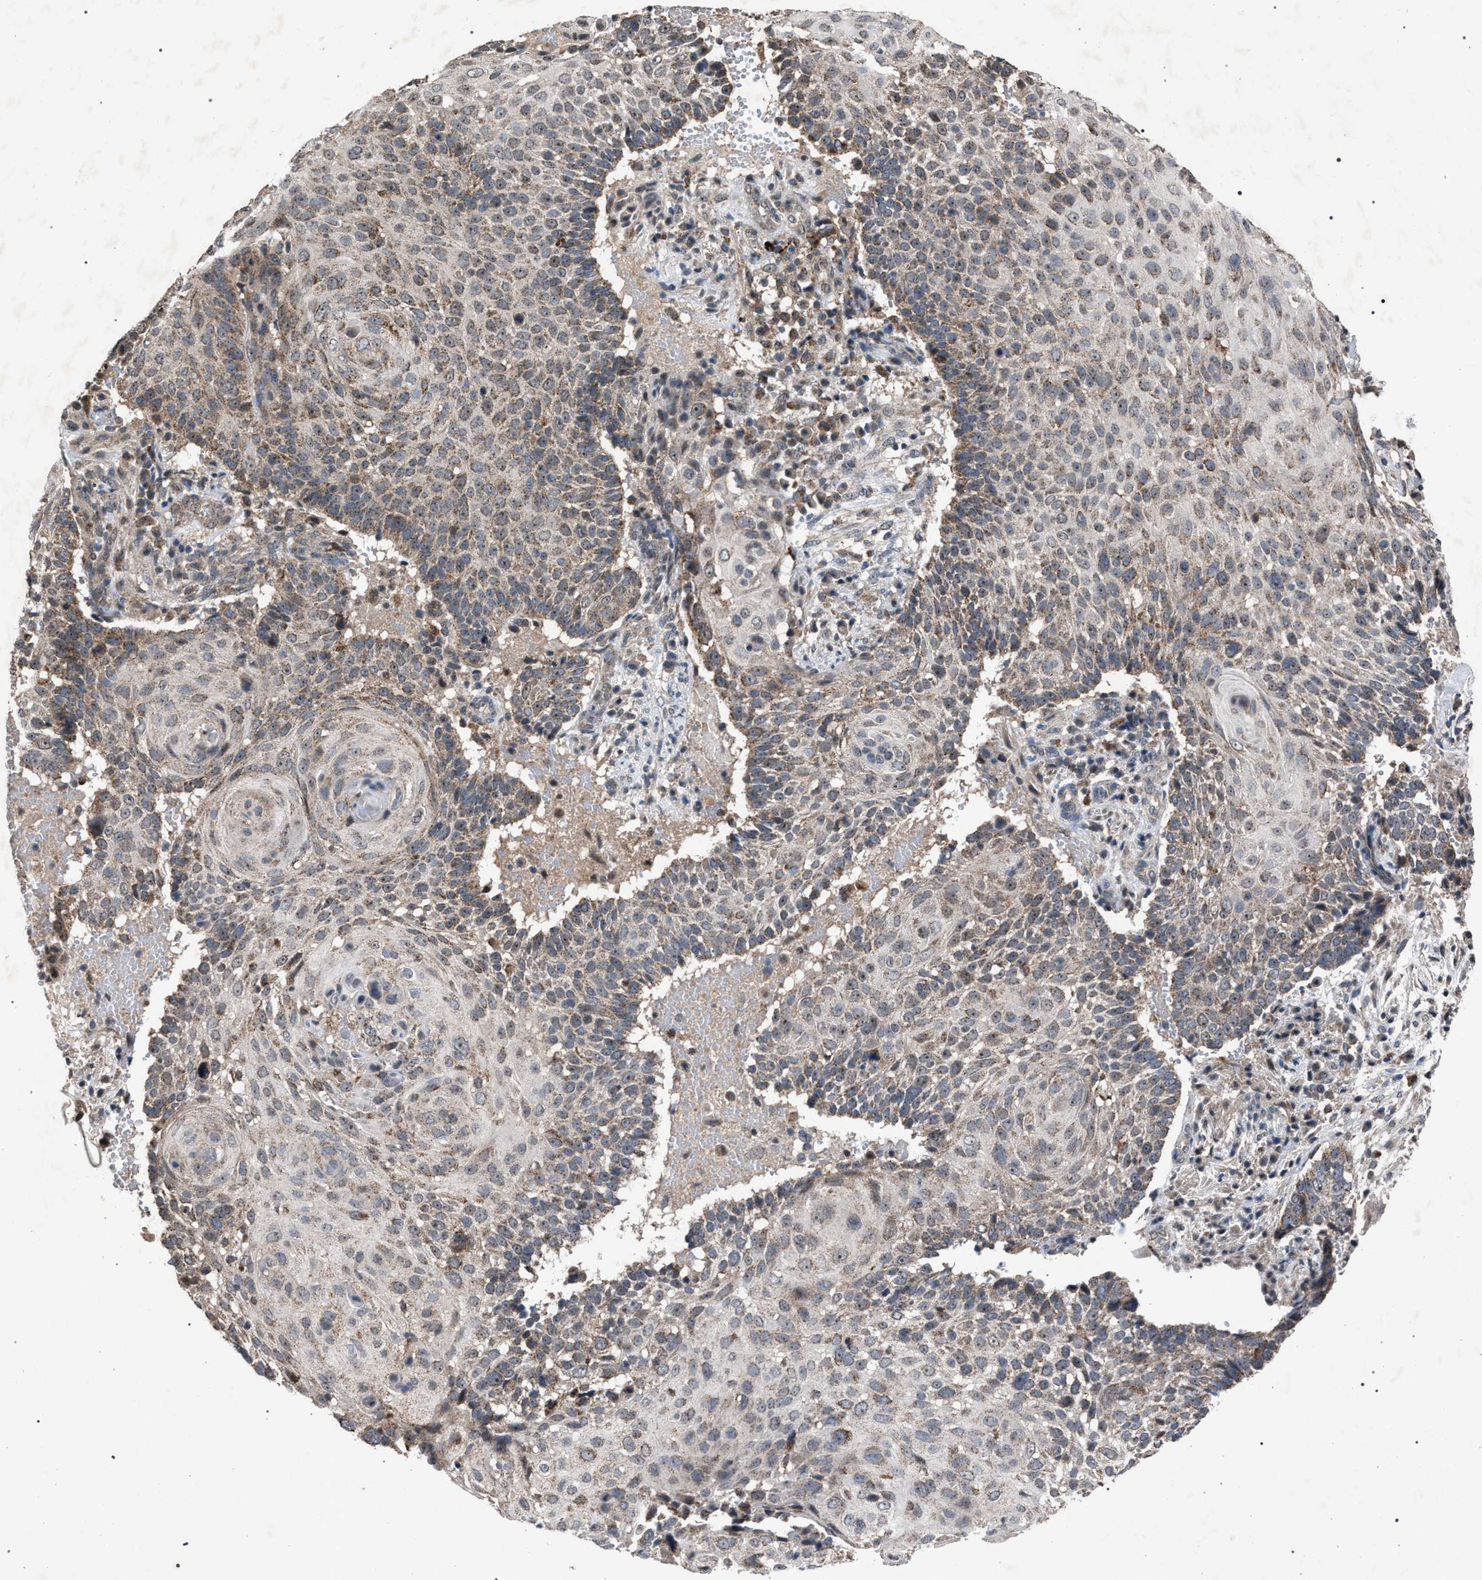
{"staining": {"intensity": "weak", "quantity": ">75%", "location": "cytoplasmic/membranous"}, "tissue": "cervical cancer", "cell_type": "Tumor cells", "image_type": "cancer", "snomed": [{"axis": "morphology", "description": "Squamous cell carcinoma, NOS"}, {"axis": "topography", "description": "Cervix"}], "caption": "Immunohistochemistry (IHC) of human cervical cancer (squamous cell carcinoma) reveals low levels of weak cytoplasmic/membranous positivity in about >75% of tumor cells.", "gene": "HSD17B4", "patient": {"sex": "female", "age": 74}}